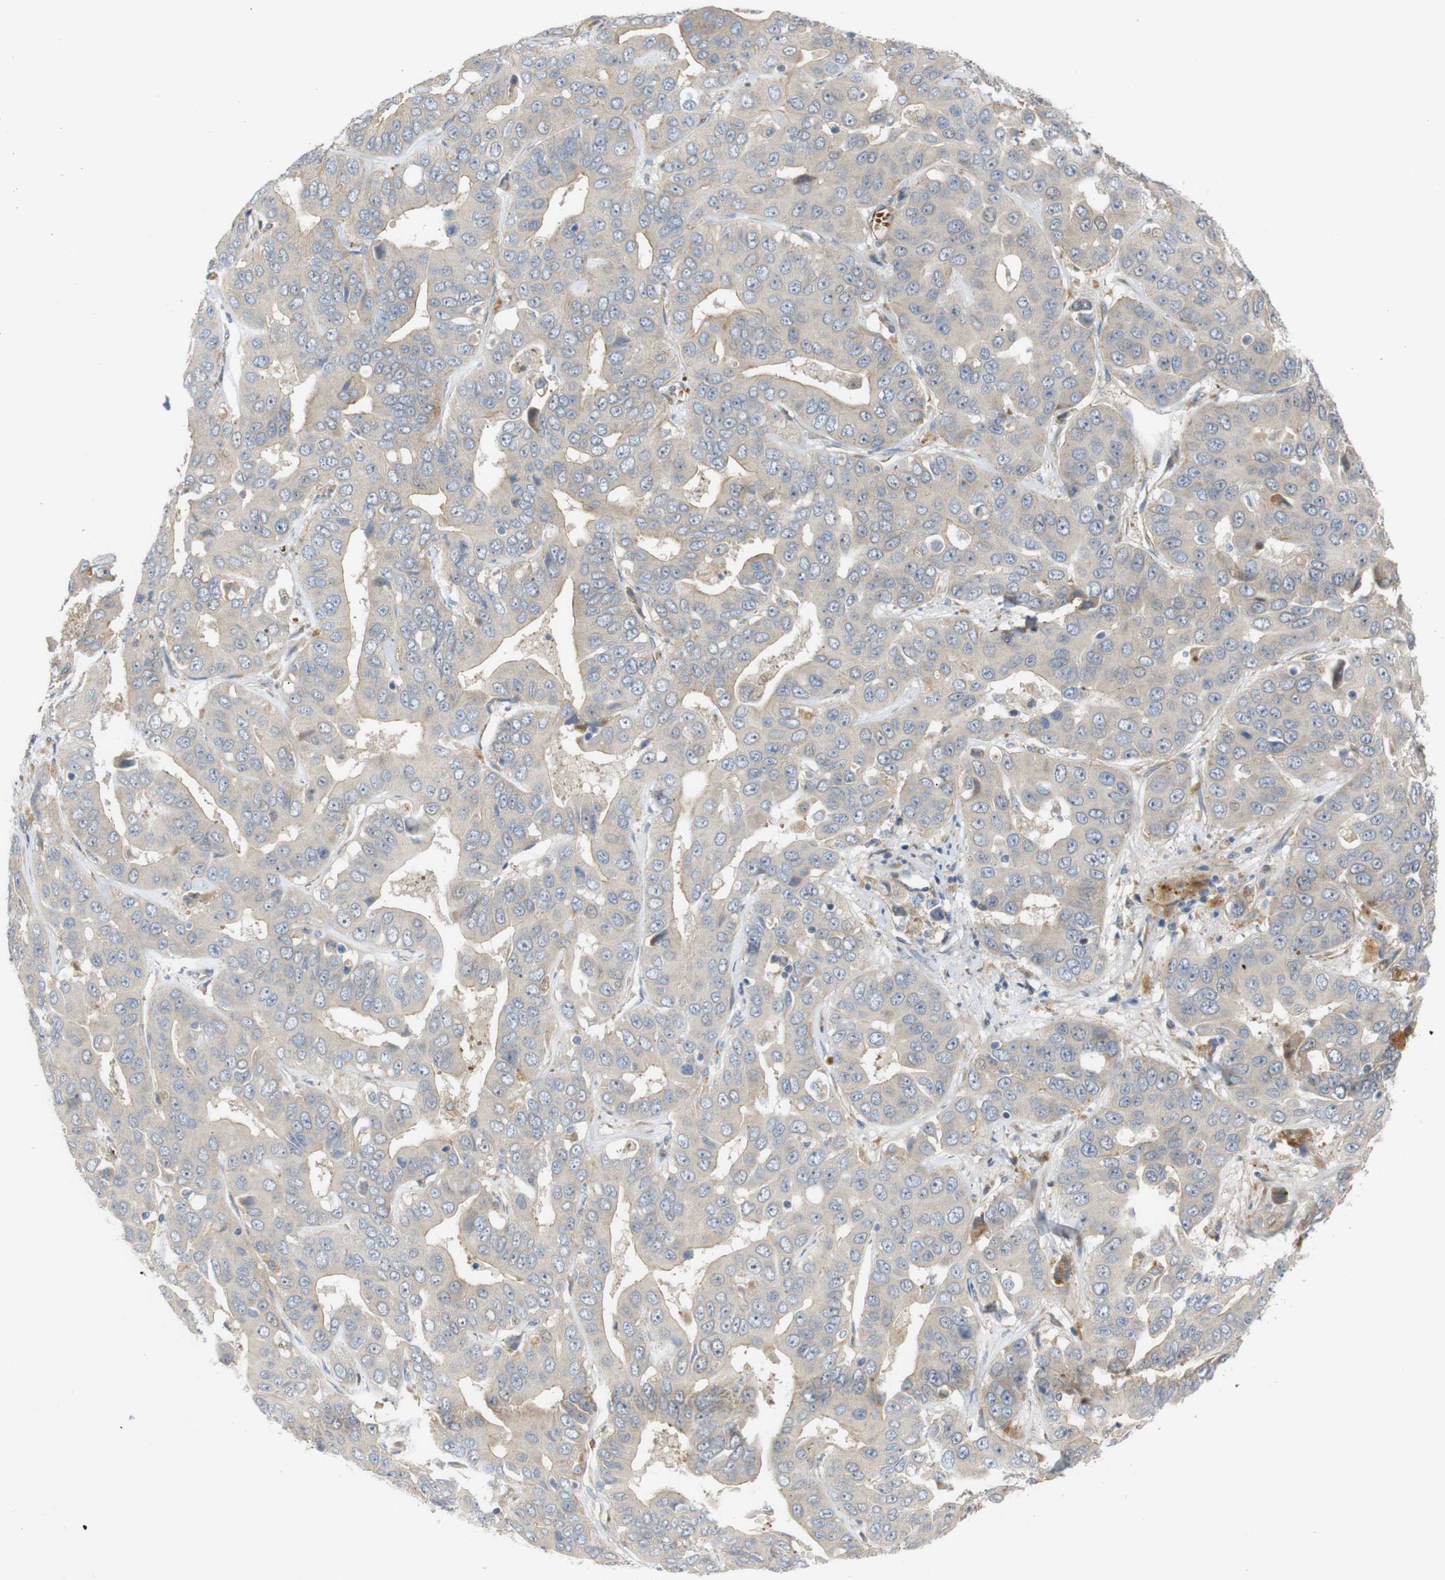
{"staining": {"intensity": "weak", "quantity": ">75%", "location": "cytoplasmic/membranous"}, "tissue": "liver cancer", "cell_type": "Tumor cells", "image_type": "cancer", "snomed": [{"axis": "morphology", "description": "Cholangiocarcinoma"}, {"axis": "topography", "description": "Liver"}], "caption": "Brown immunohistochemical staining in human liver cholangiocarcinoma demonstrates weak cytoplasmic/membranous positivity in approximately >75% of tumor cells. (DAB IHC, brown staining for protein, blue staining for nuclei).", "gene": "RPTOR", "patient": {"sex": "female", "age": 52}}